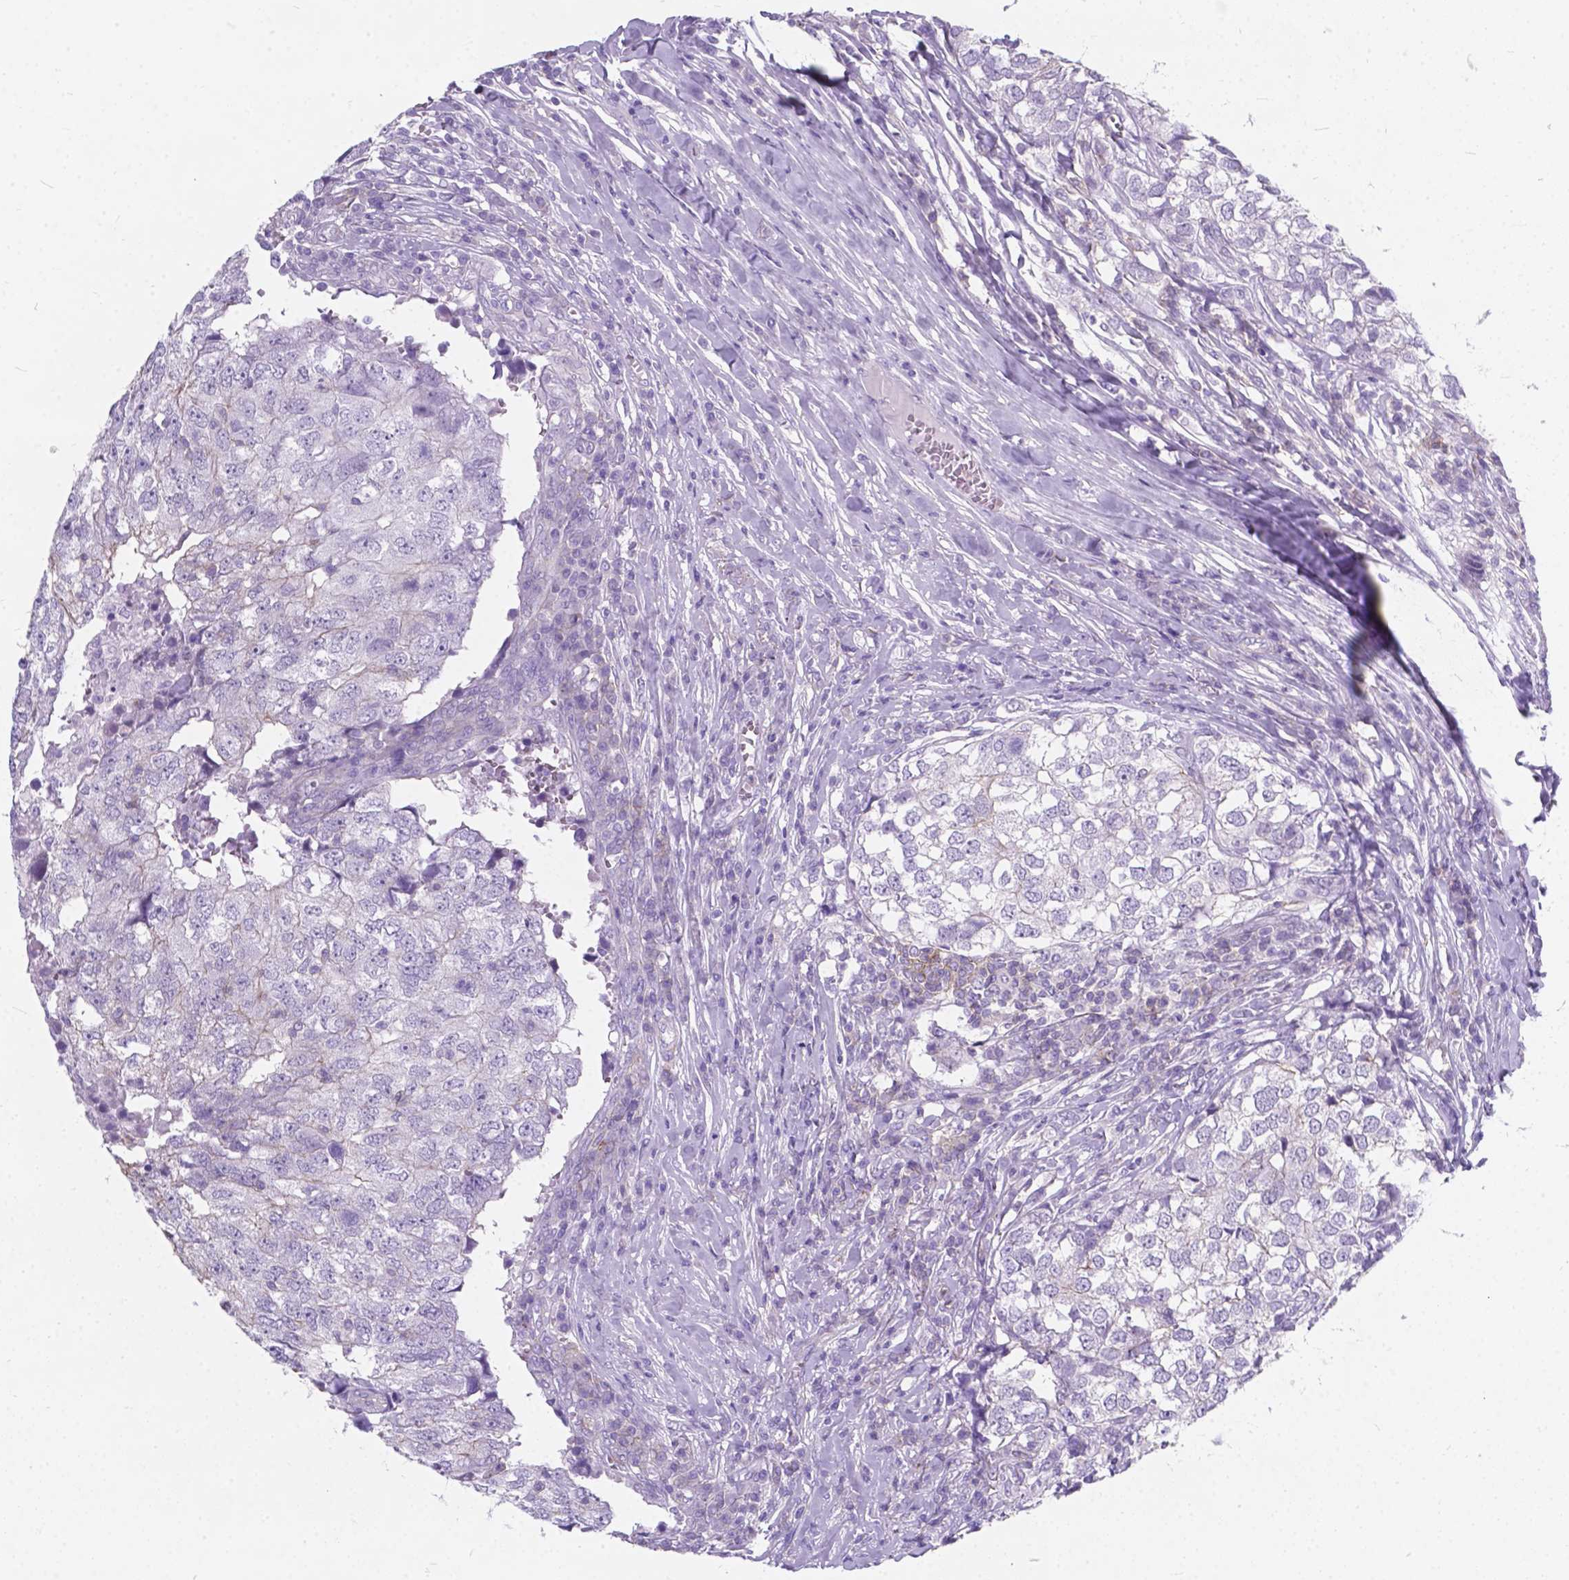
{"staining": {"intensity": "negative", "quantity": "none", "location": "none"}, "tissue": "breast cancer", "cell_type": "Tumor cells", "image_type": "cancer", "snomed": [{"axis": "morphology", "description": "Duct carcinoma"}, {"axis": "topography", "description": "Breast"}], "caption": "Immunohistochemical staining of breast invasive ductal carcinoma exhibits no significant positivity in tumor cells. (Stains: DAB immunohistochemistry (IHC) with hematoxylin counter stain, Microscopy: brightfield microscopy at high magnification).", "gene": "KIAA0040", "patient": {"sex": "female", "age": 30}}